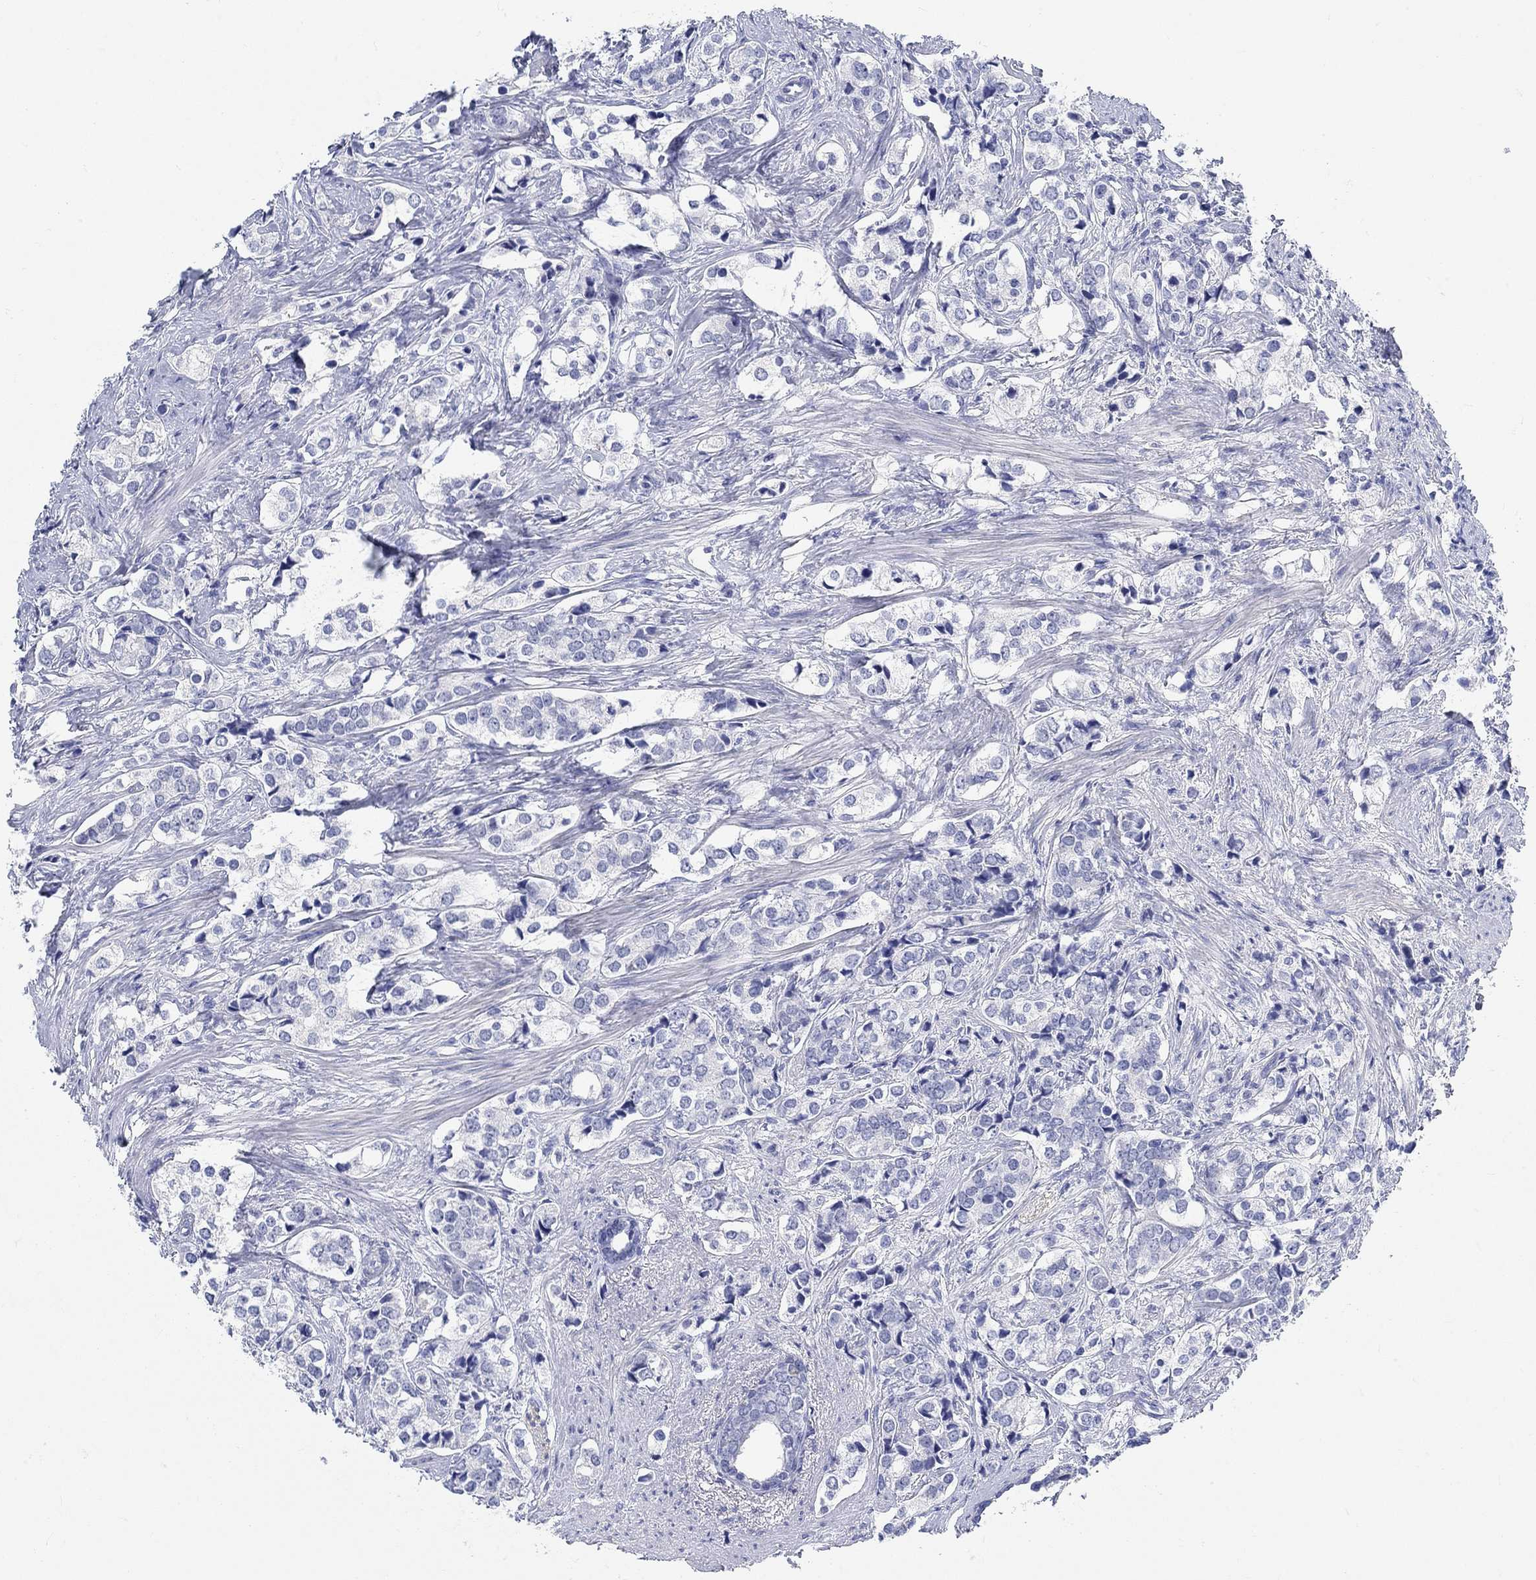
{"staining": {"intensity": "negative", "quantity": "none", "location": "none"}, "tissue": "prostate cancer", "cell_type": "Tumor cells", "image_type": "cancer", "snomed": [{"axis": "morphology", "description": "Adenocarcinoma, NOS"}, {"axis": "topography", "description": "Prostate and seminal vesicle, NOS"}], "caption": "Immunohistochemistry (IHC) micrograph of neoplastic tissue: prostate cancer stained with DAB exhibits no significant protein positivity in tumor cells.", "gene": "GRIA3", "patient": {"sex": "male", "age": 63}}